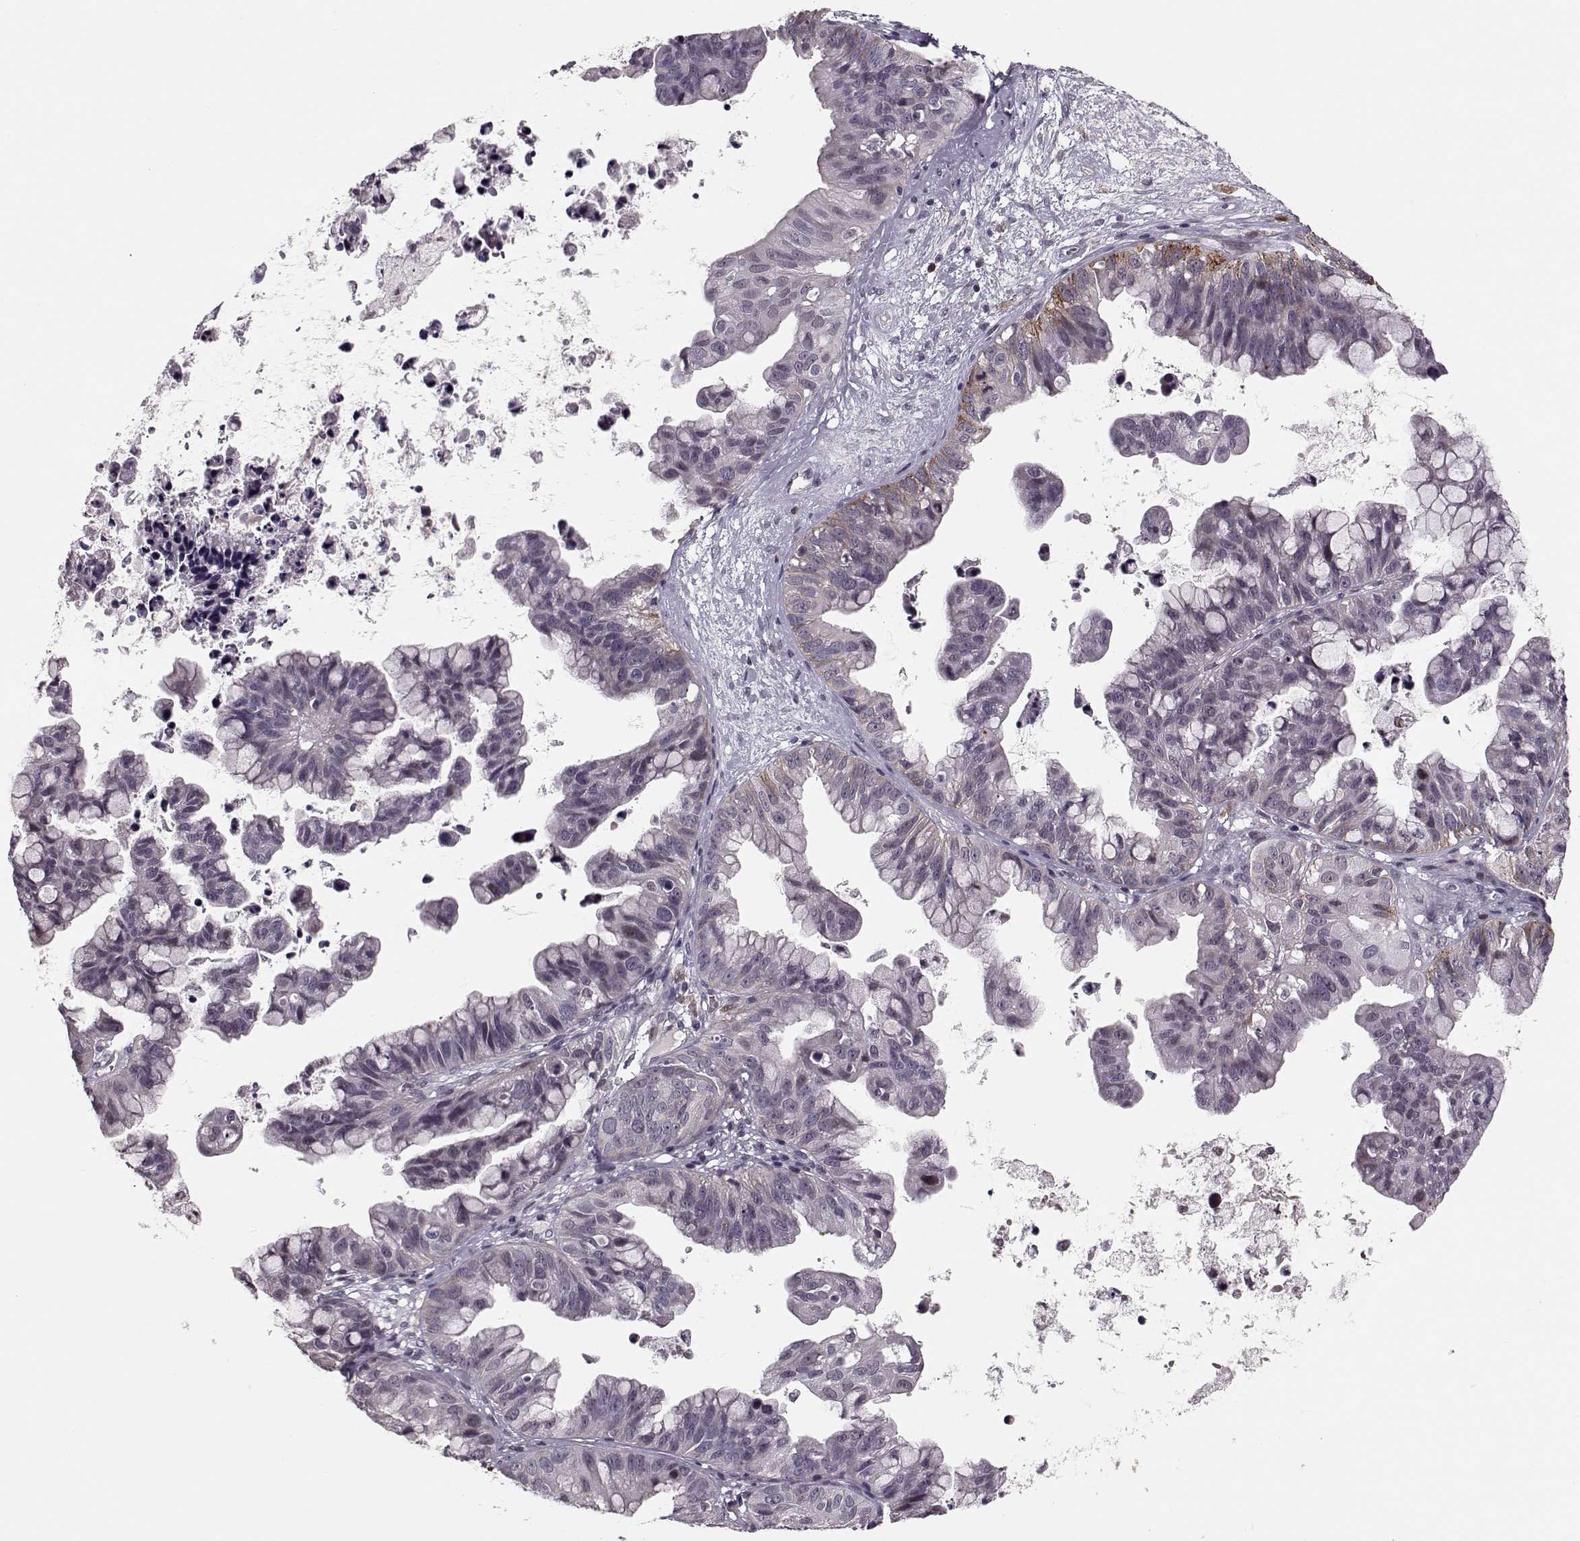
{"staining": {"intensity": "moderate", "quantity": "<25%", "location": "cytoplasmic/membranous"}, "tissue": "ovarian cancer", "cell_type": "Tumor cells", "image_type": "cancer", "snomed": [{"axis": "morphology", "description": "Cystadenocarcinoma, mucinous, NOS"}, {"axis": "topography", "description": "Ovary"}], "caption": "Brown immunohistochemical staining in ovarian mucinous cystadenocarcinoma shows moderate cytoplasmic/membranous positivity in about <25% of tumor cells.", "gene": "DNAI3", "patient": {"sex": "female", "age": 76}}